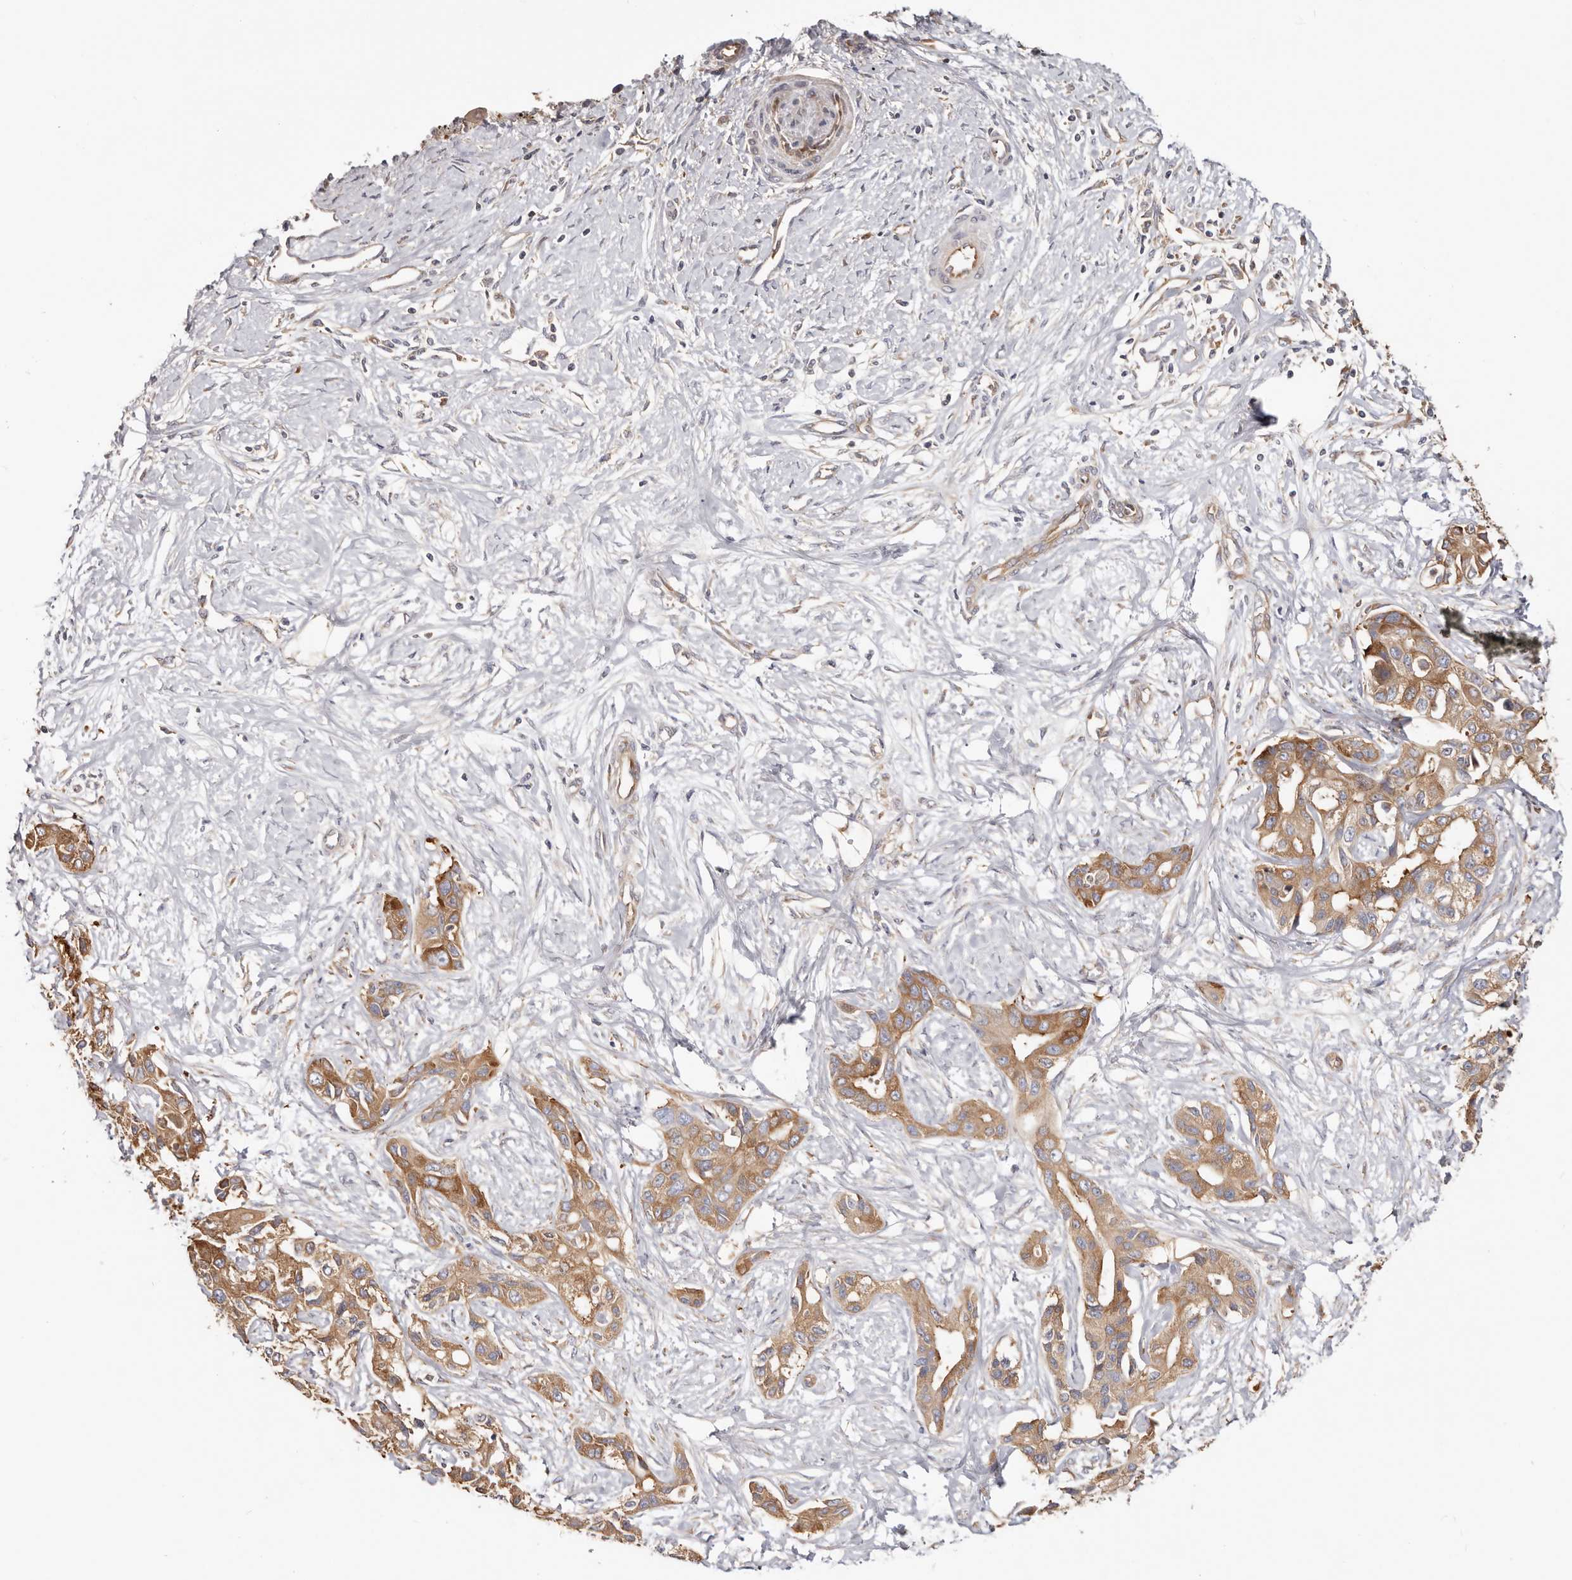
{"staining": {"intensity": "strong", "quantity": ">75%", "location": "cytoplasmic/membranous"}, "tissue": "liver cancer", "cell_type": "Tumor cells", "image_type": "cancer", "snomed": [{"axis": "morphology", "description": "Cholangiocarcinoma"}, {"axis": "topography", "description": "Liver"}], "caption": "Immunohistochemistry image of neoplastic tissue: liver cancer stained using immunohistochemistry (IHC) shows high levels of strong protein expression localized specifically in the cytoplasmic/membranous of tumor cells, appearing as a cytoplasmic/membranous brown color.", "gene": "EPRS1", "patient": {"sex": "male", "age": 59}}